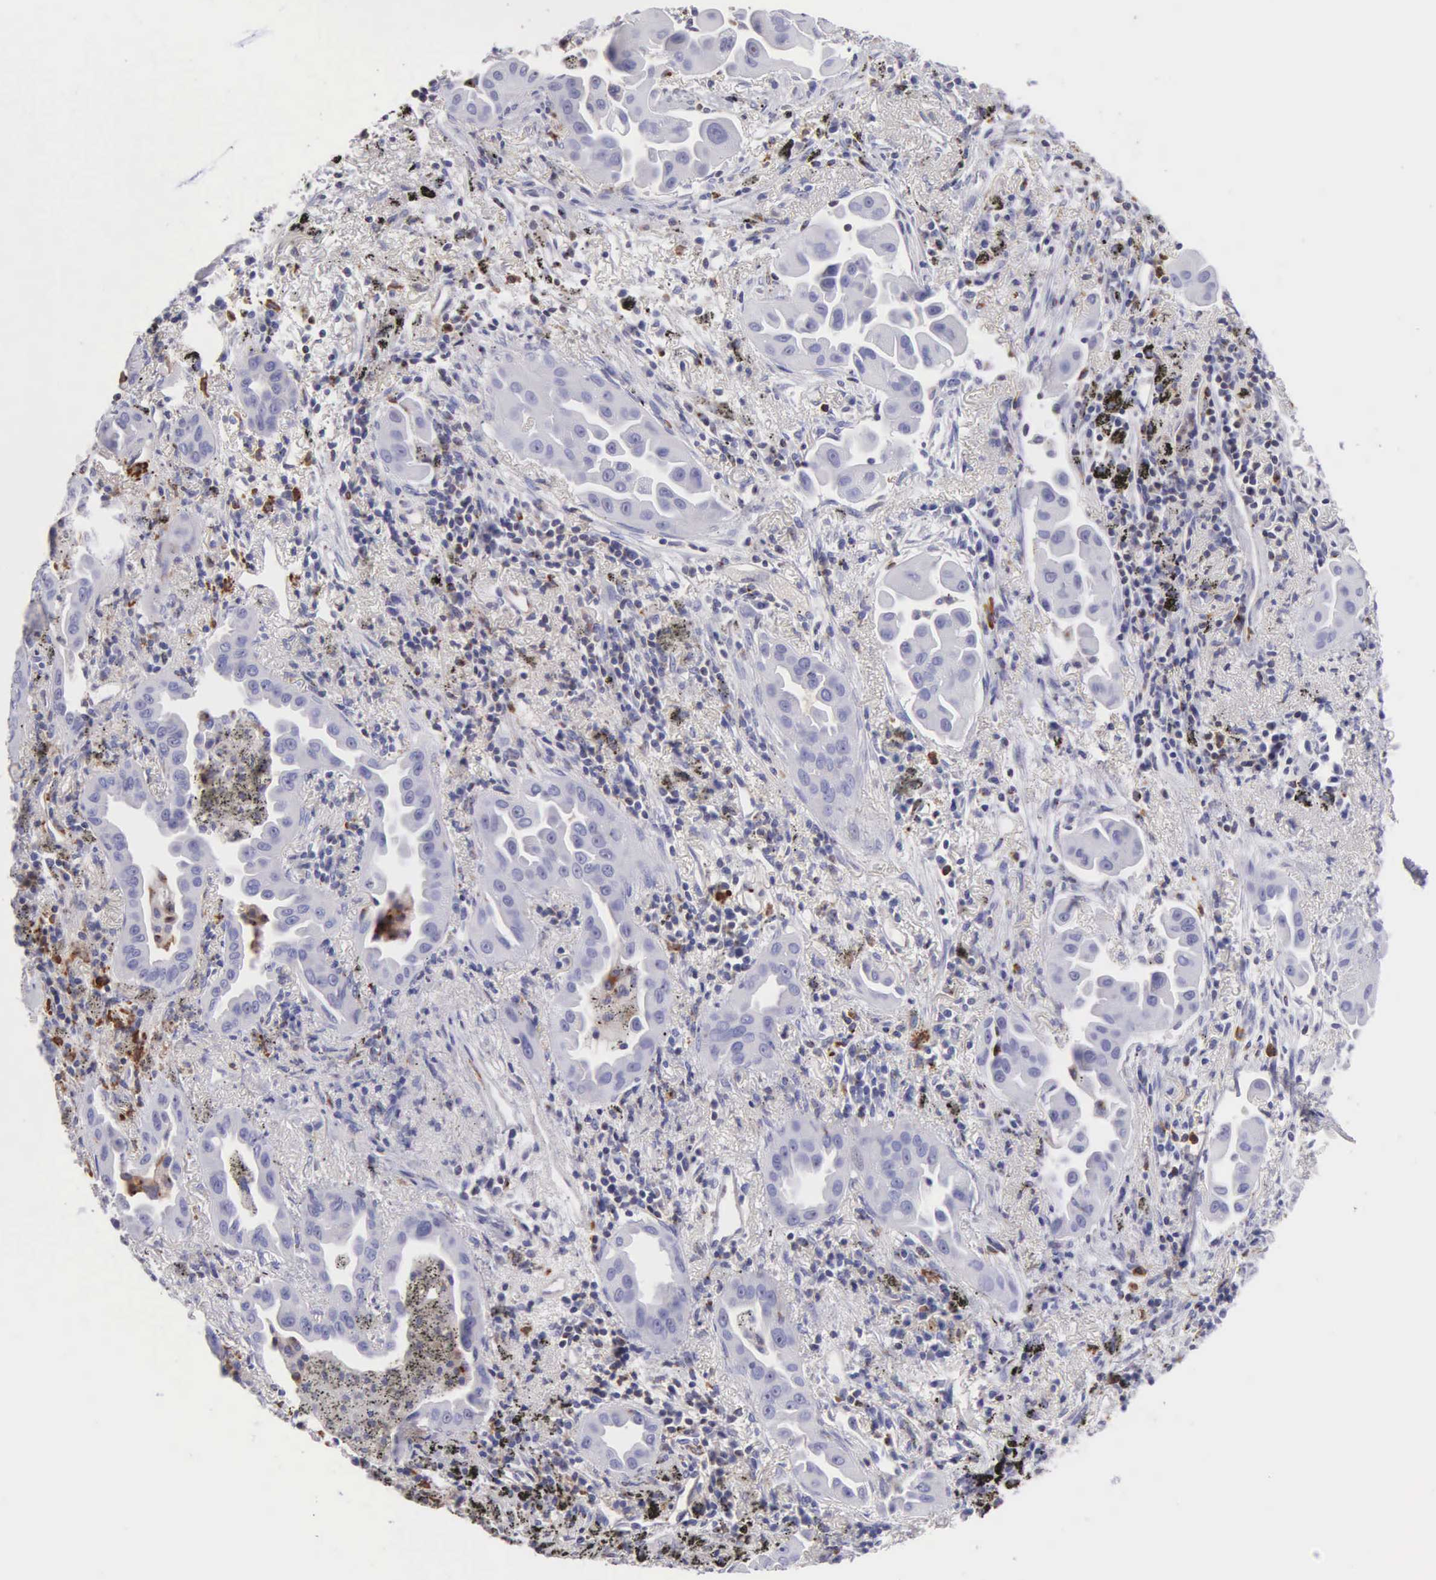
{"staining": {"intensity": "negative", "quantity": "none", "location": "none"}, "tissue": "lung cancer", "cell_type": "Tumor cells", "image_type": "cancer", "snomed": [{"axis": "morphology", "description": "Adenocarcinoma, NOS"}, {"axis": "topography", "description": "Lung"}], "caption": "This histopathology image is of adenocarcinoma (lung) stained with immunohistochemistry (IHC) to label a protein in brown with the nuclei are counter-stained blue. There is no positivity in tumor cells.", "gene": "SRGN", "patient": {"sex": "male", "age": 68}}